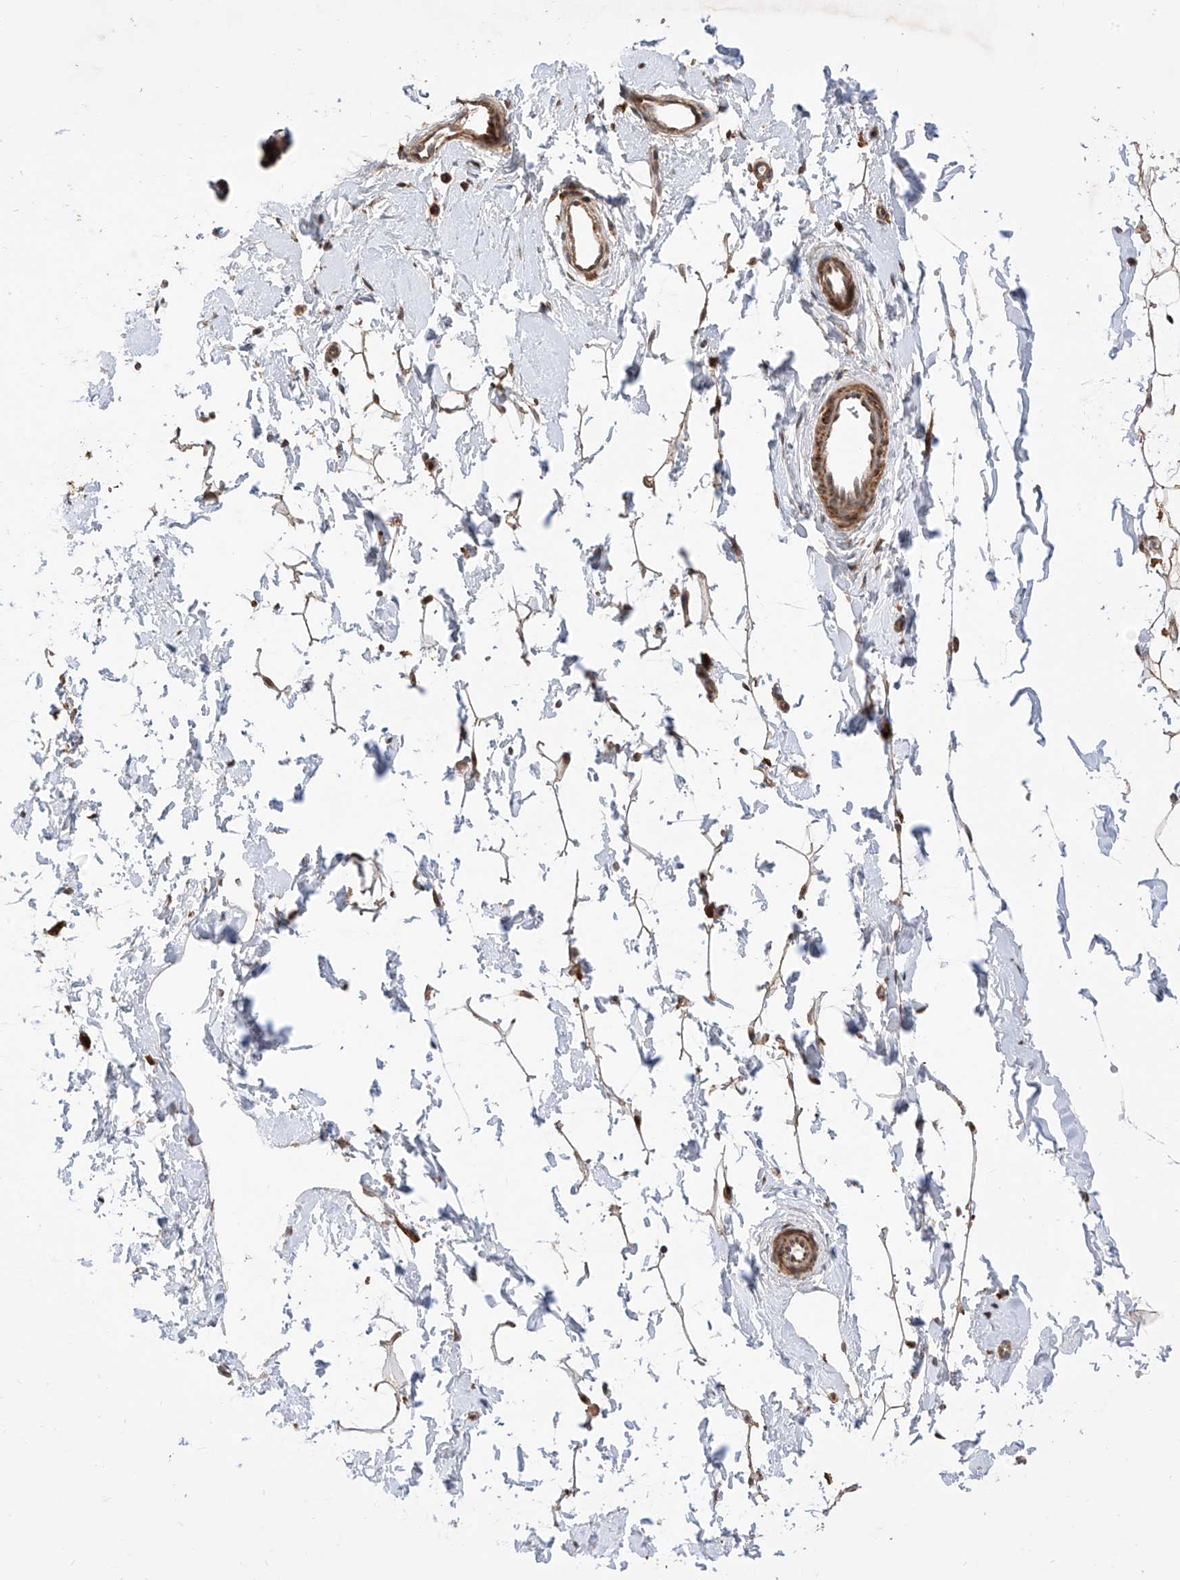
{"staining": {"intensity": "weak", "quantity": "25%-75%", "location": "cytoplasmic/membranous"}, "tissue": "adipose tissue", "cell_type": "Adipocytes", "image_type": "normal", "snomed": [{"axis": "morphology", "description": "Normal tissue, NOS"}, {"axis": "topography", "description": "Breast"}], "caption": "Adipose tissue stained for a protein demonstrates weak cytoplasmic/membranous positivity in adipocytes. (Brightfield microscopy of DAB IHC at high magnification).", "gene": "LATS1", "patient": {"sex": "female", "age": 23}}